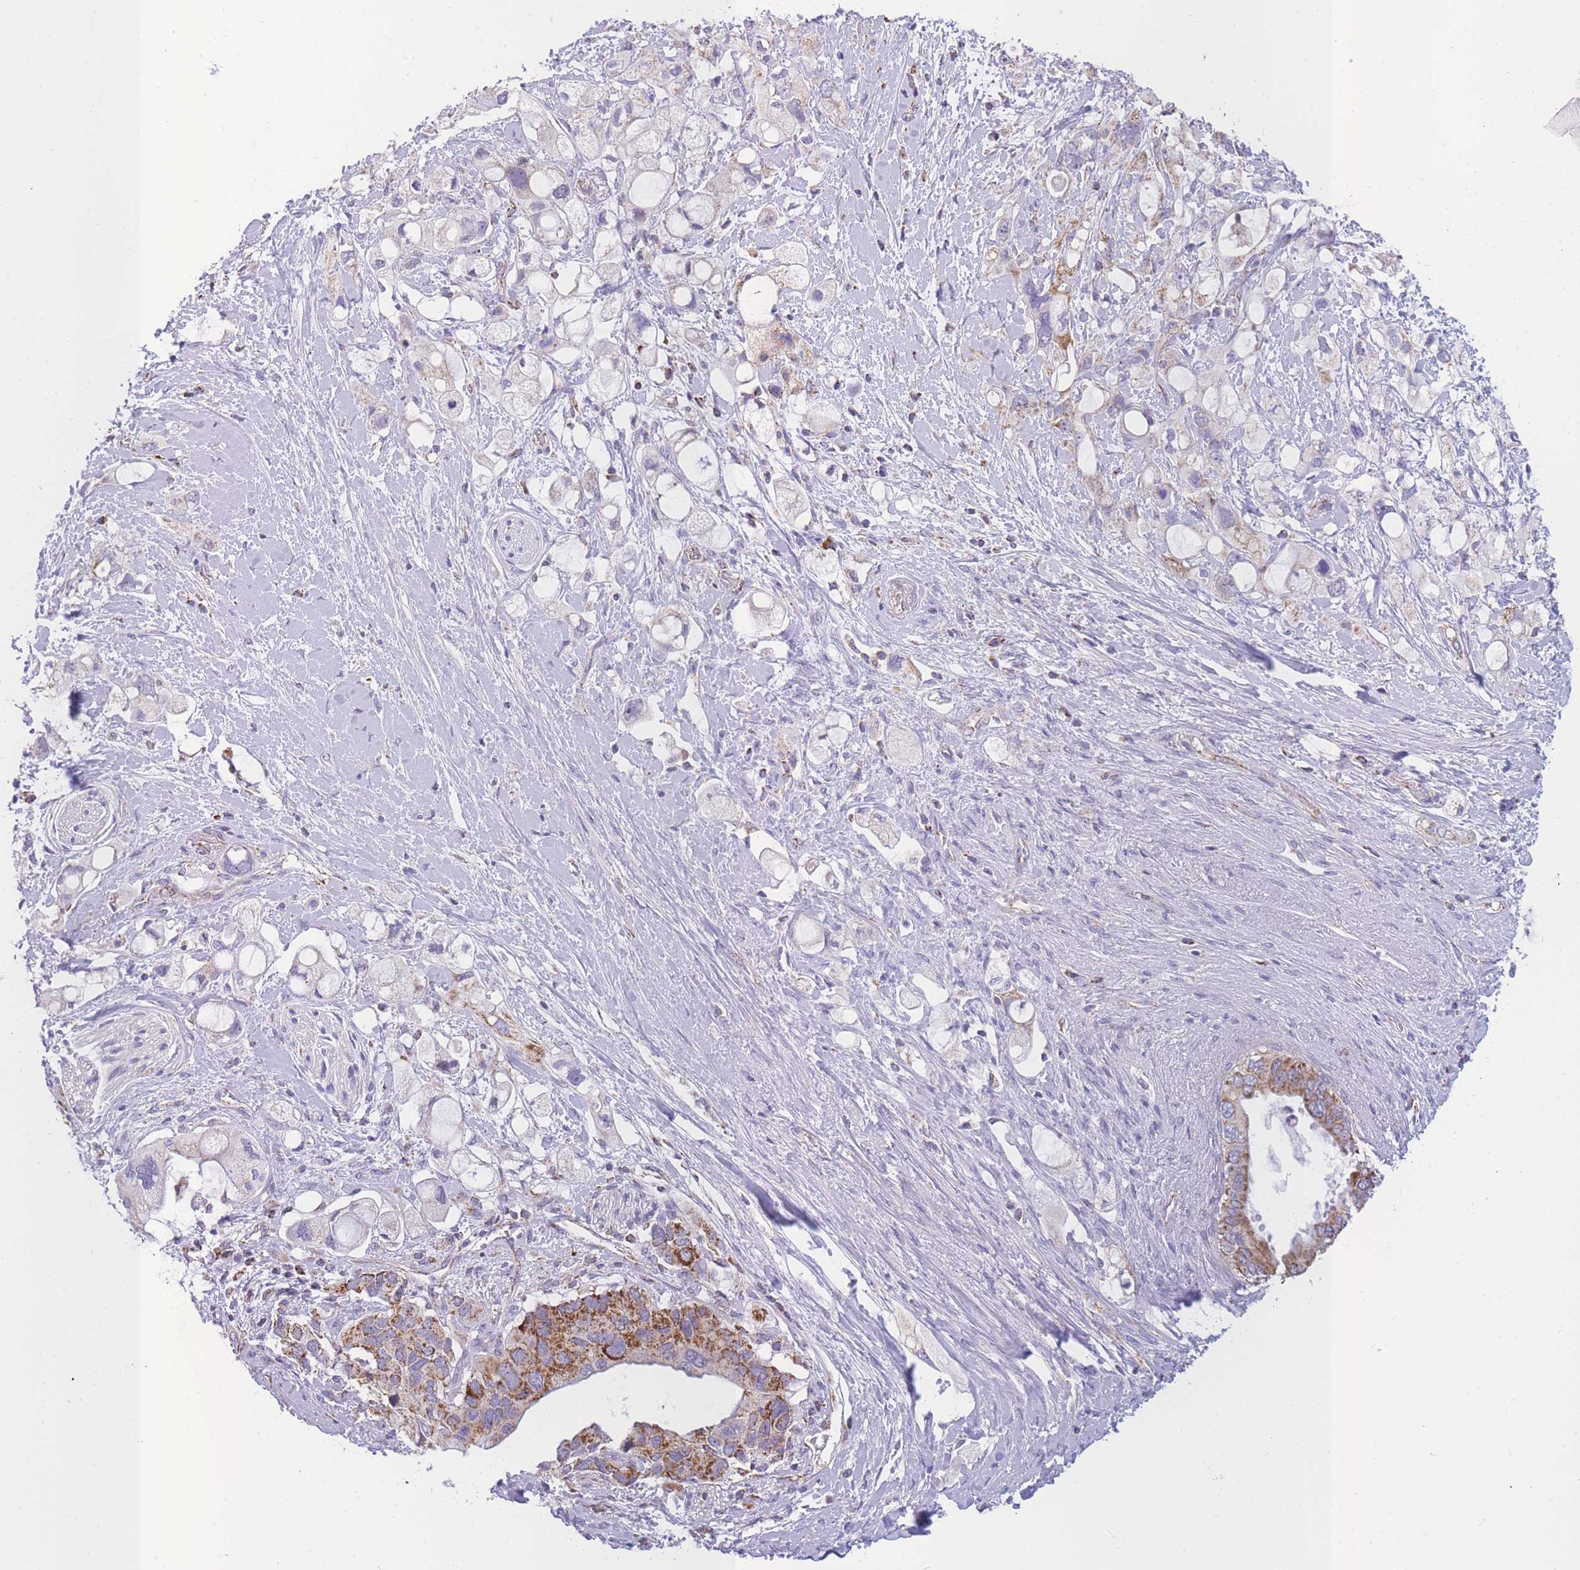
{"staining": {"intensity": "strong", "quantity": "25%-75%", "location": "cytoplasmic/membranous"}, "tissue": "pancreatic cancer", "cell_type": "Tumor cells", "image_type": "cancer", "snomed": [{"axis": "morphology", "description": "Adenocarcinoma, NOS"}, {"axis": "topography", "description": "Pancreas"}], "caption": "Brown immunohistochemical staining in pancreatic cancer exhibits strong cytoplasmic/membranous positivity in about 25%-75% of tumor cells.", "gene": "DDX49", "patient": {"sex": "female", "age": 56}}